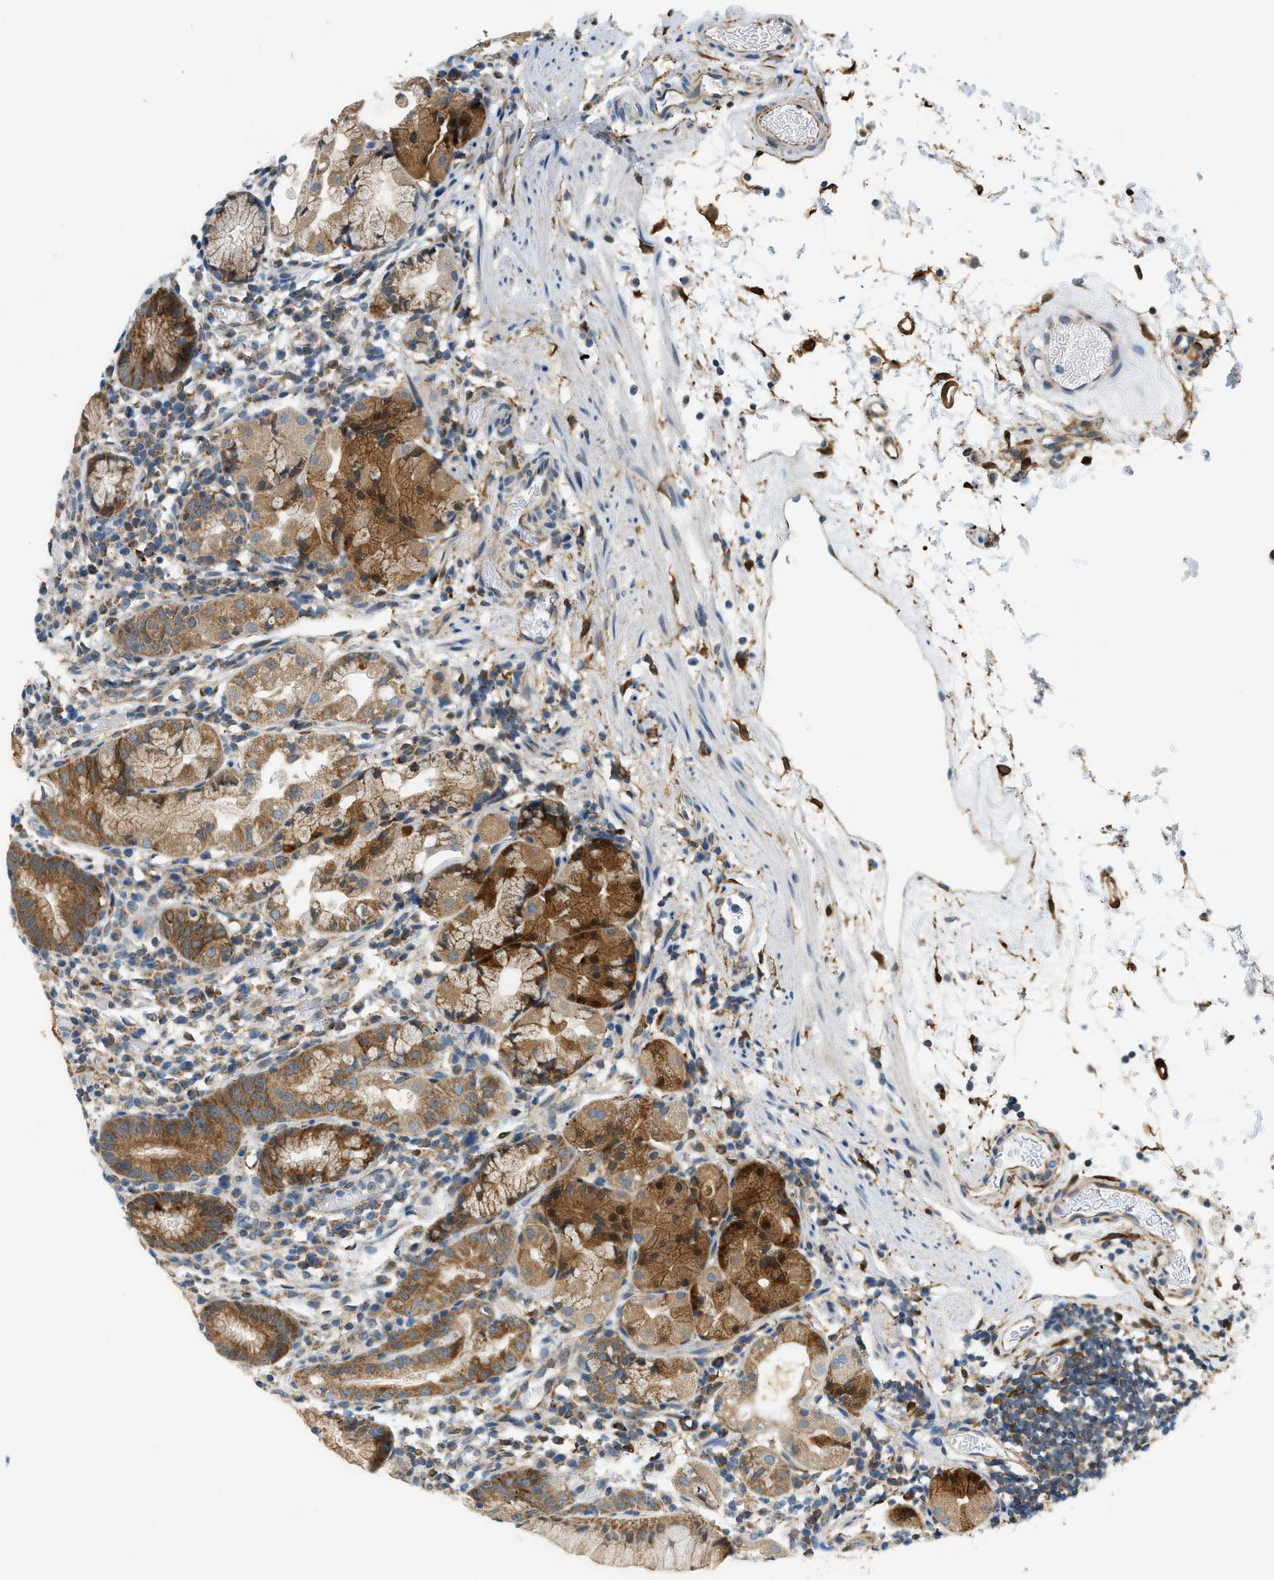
{"staining": {"intensity": "moderate", "quantity": ">75%", "location": "cytoplasmic/membranous"}, "tissue": "stomach", "cell_type": "Glandular cells", "image_type": "normal", "snomed": [{"axis": "morphology", "description": "Normal tissue, NOS"}, {"axis": "topography", "description": "Stomach"}, {"axis": "topography", "description": "Stomach, lower"}], "caption": "Glandular cells demonstrate moderate cytoplasmic/membranous staining in approximately >75% of cells in unremarkable stomach.", "gene": "PIGG", "patient": {"sex": "female", "age": 75}}